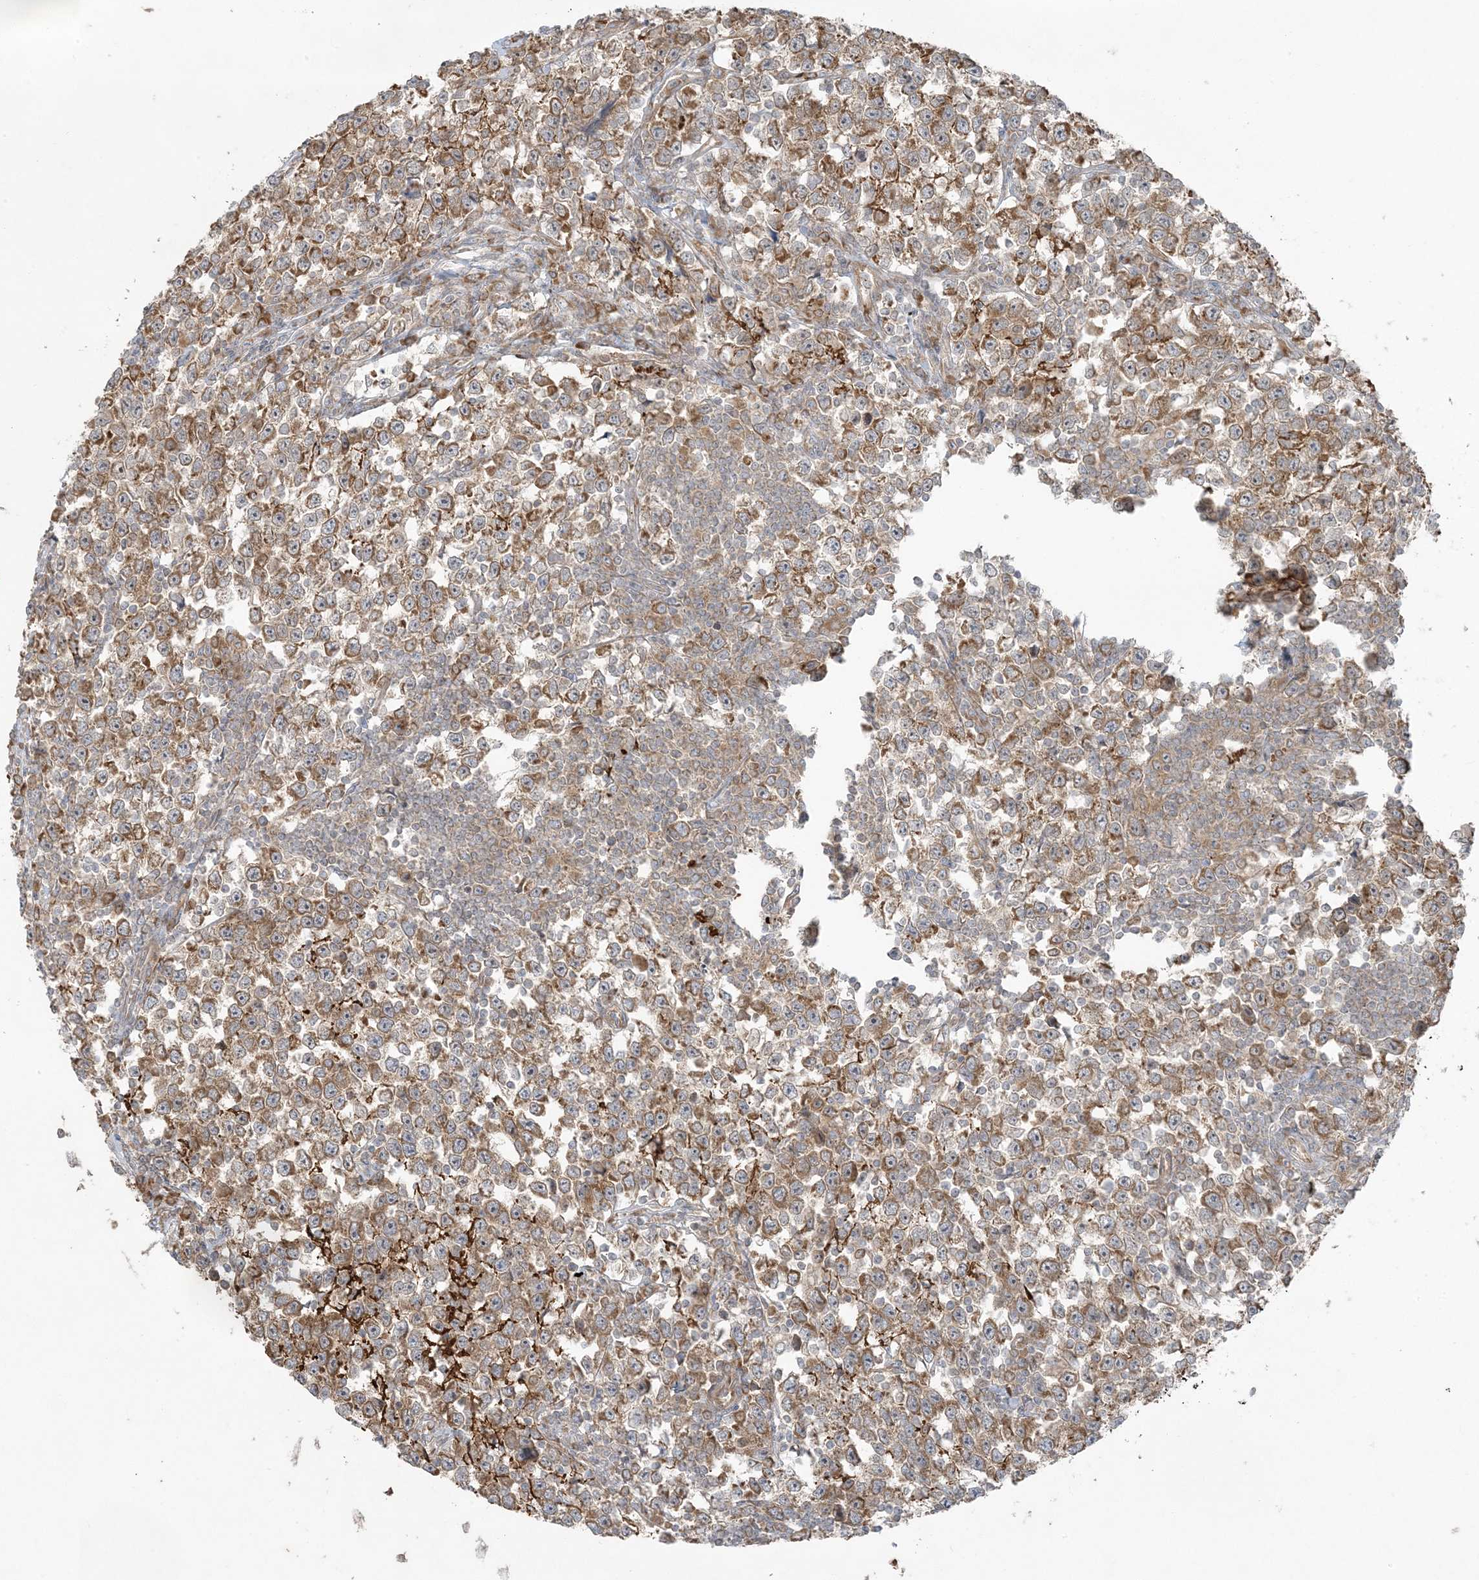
{"staining": {"intensity": "moderate", "quantity": ">75%", "location": "cytoplasmic/membranous"}, "tissue": "testis cancer", "cell_type": "Tumor cells", "image_type": "cancer", "snomed": [{"axis": "morphology", "description": "Normal tissue, NOS"}, {"axis": "morphology", "description": "Seminoma, NOS"}, {"axis": "topography", "description": "Testis"}], "caption": "This is an image of IHC staining of seminoma (testis), which shows moderate staining in the cytoplasmic/membranous of tumor cells.", "gene": "ZNF263", "patient": {"sex": "male", "age": 43}}